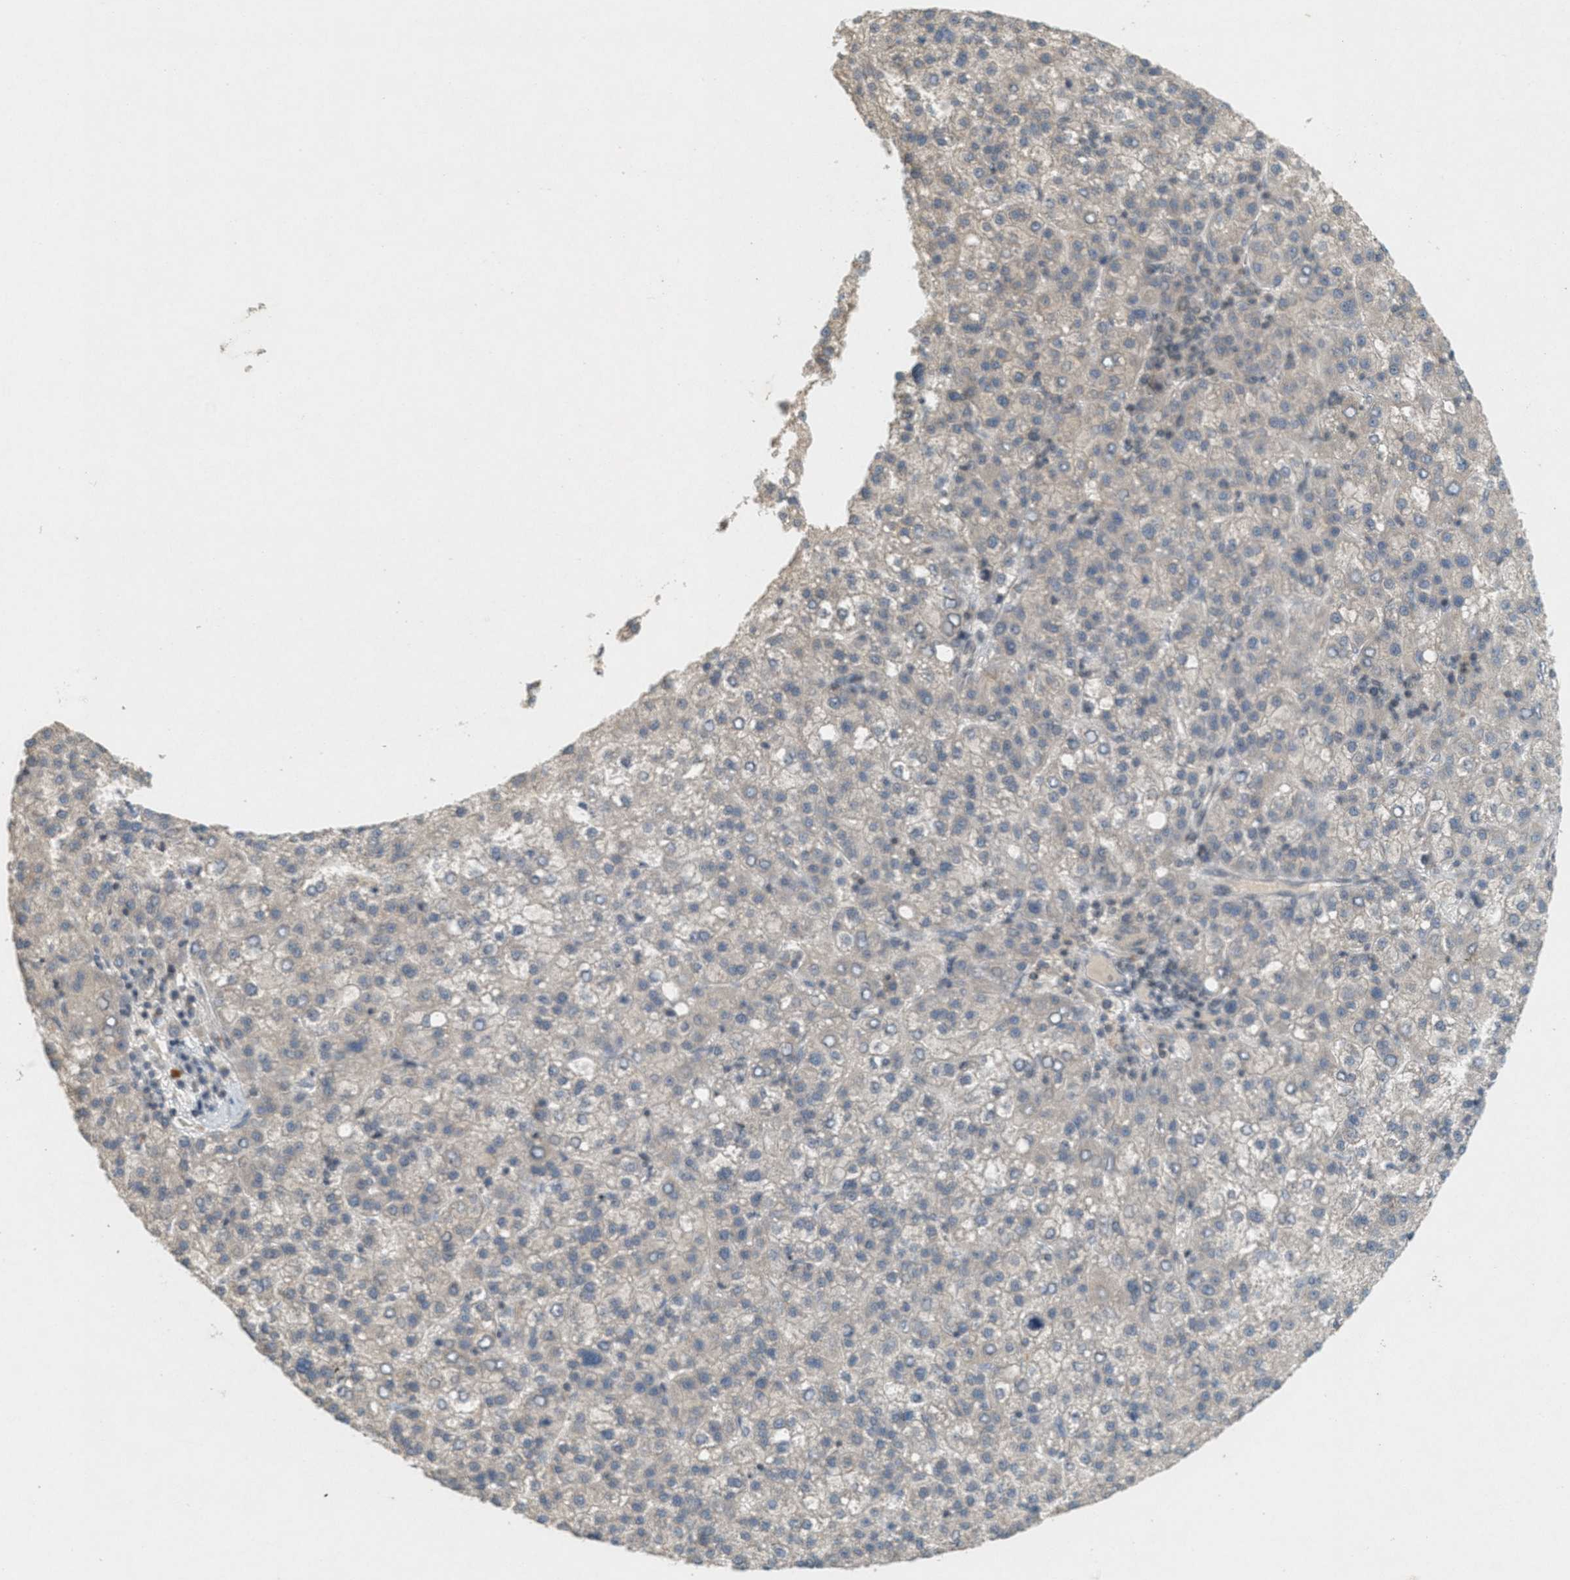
{"staining": {"intensity": "negative", "quantity": "none", "location": "none"}, "tissue": "liver cancer", "cell_type": "Tumor cells", "image_type": "cancer", "snomed": [{"axis": "morphology", "description": "Carcinoma, Hepatocellular, NOS"}, {"axis": "topography", "description": "Liver"}], "caption": "There is no significant expression in tumor cells of hepatocellular carcinoma (liver).", "gene": "ABHD6", "patient": {"sex": "female", "age": 58}}